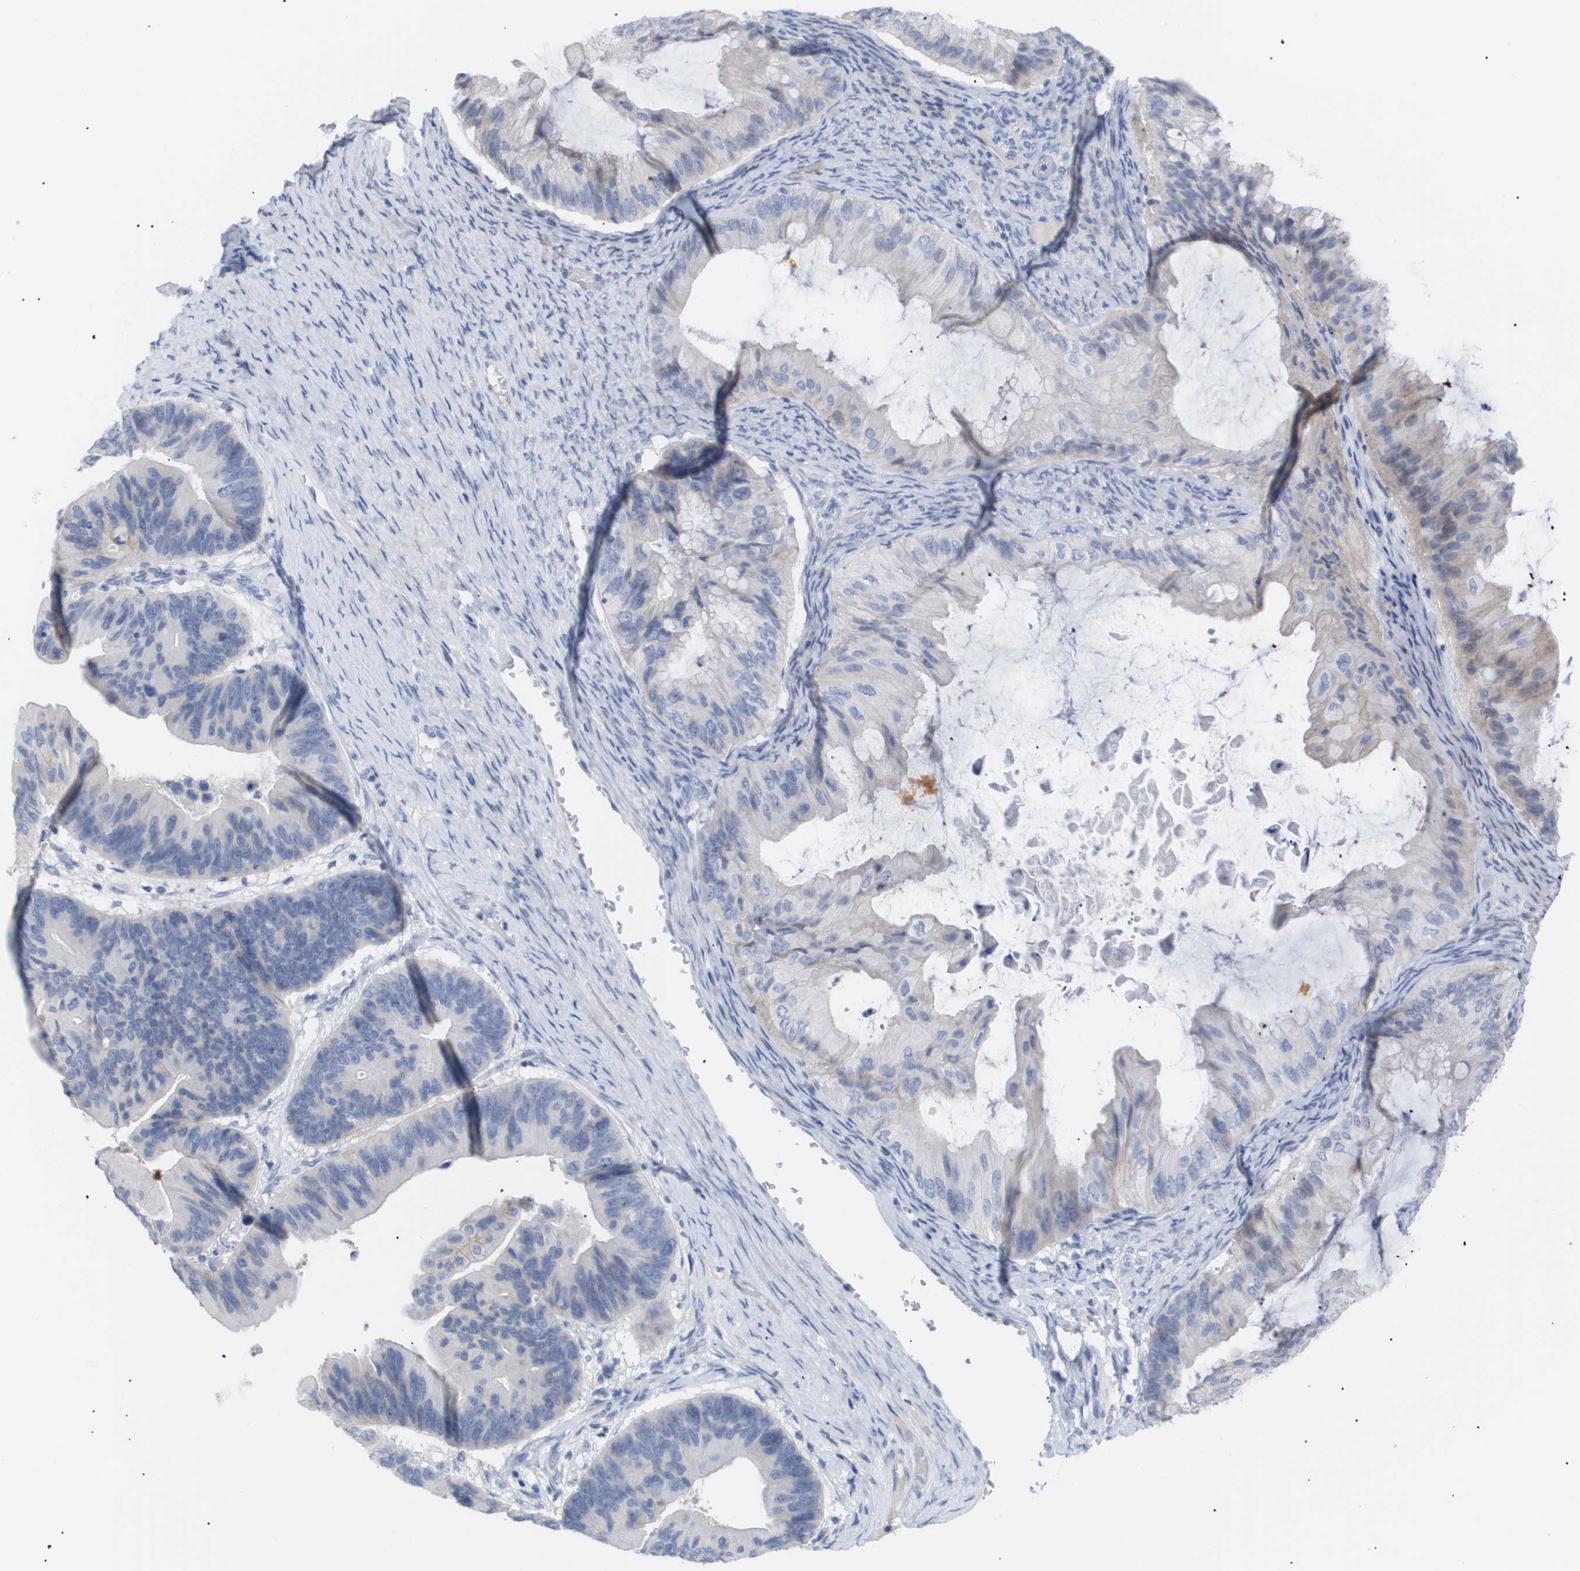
{"staining": {"intensity": "negative", "quantity": "none", "location": "none"}, "tissue": "ovarian cancer", "cell_type": "Tumor cells", "image_type": "cancer", "snomed": [{"axis": "morphology", "description": "Cystadenocarcinoma, mucinous, NOS"}, {"axis": "topography", "description": "Ovary"}], "caption": "A histopathology image of human ovarian mucinous cystadenocarcinoma is negative for staining in tumor cells.", "gene": "CAV3", "patient": {"sex": "female", "age": 61}}